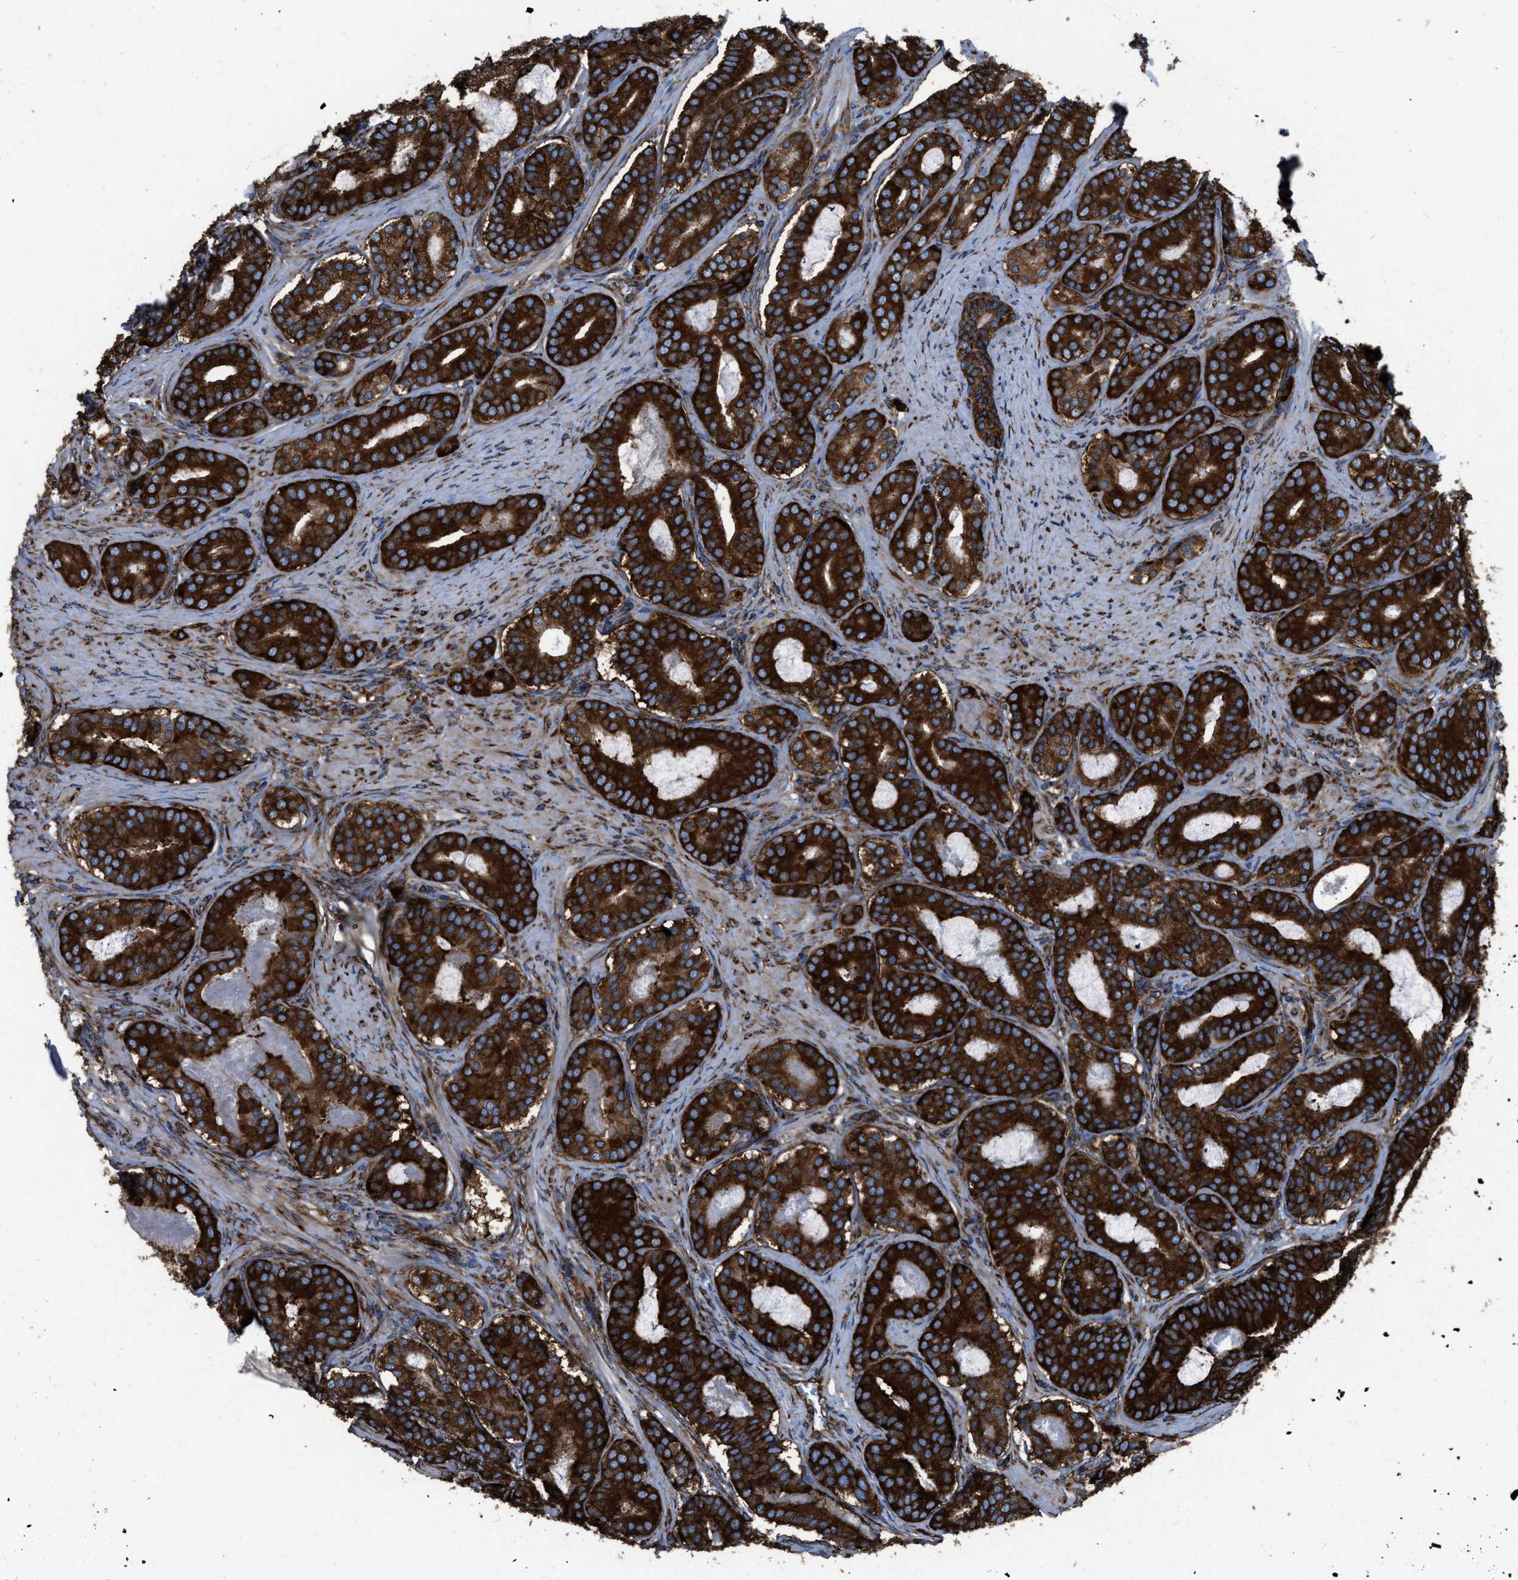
{"staining": {"intensity": "strong", "quantity": ">75%", "location": "cytoplasmic/membranous"}, "tissue": "prostate cancer", "cell_type": "Tumor cells", "image_type": "cancer", "snomed": [{"axis": "morphology", "description": "Adenocarcinoma, High grade"}, {"axis": "topography", "description": "Prostate"}], "caption": "The immunohistochemical stain labels strong cytoplasmic/membranous staining in tumor cells of prostate cancer tissue.", "gene": "CAPRIN1", "patient": {"sex": "male", "age": 60}}